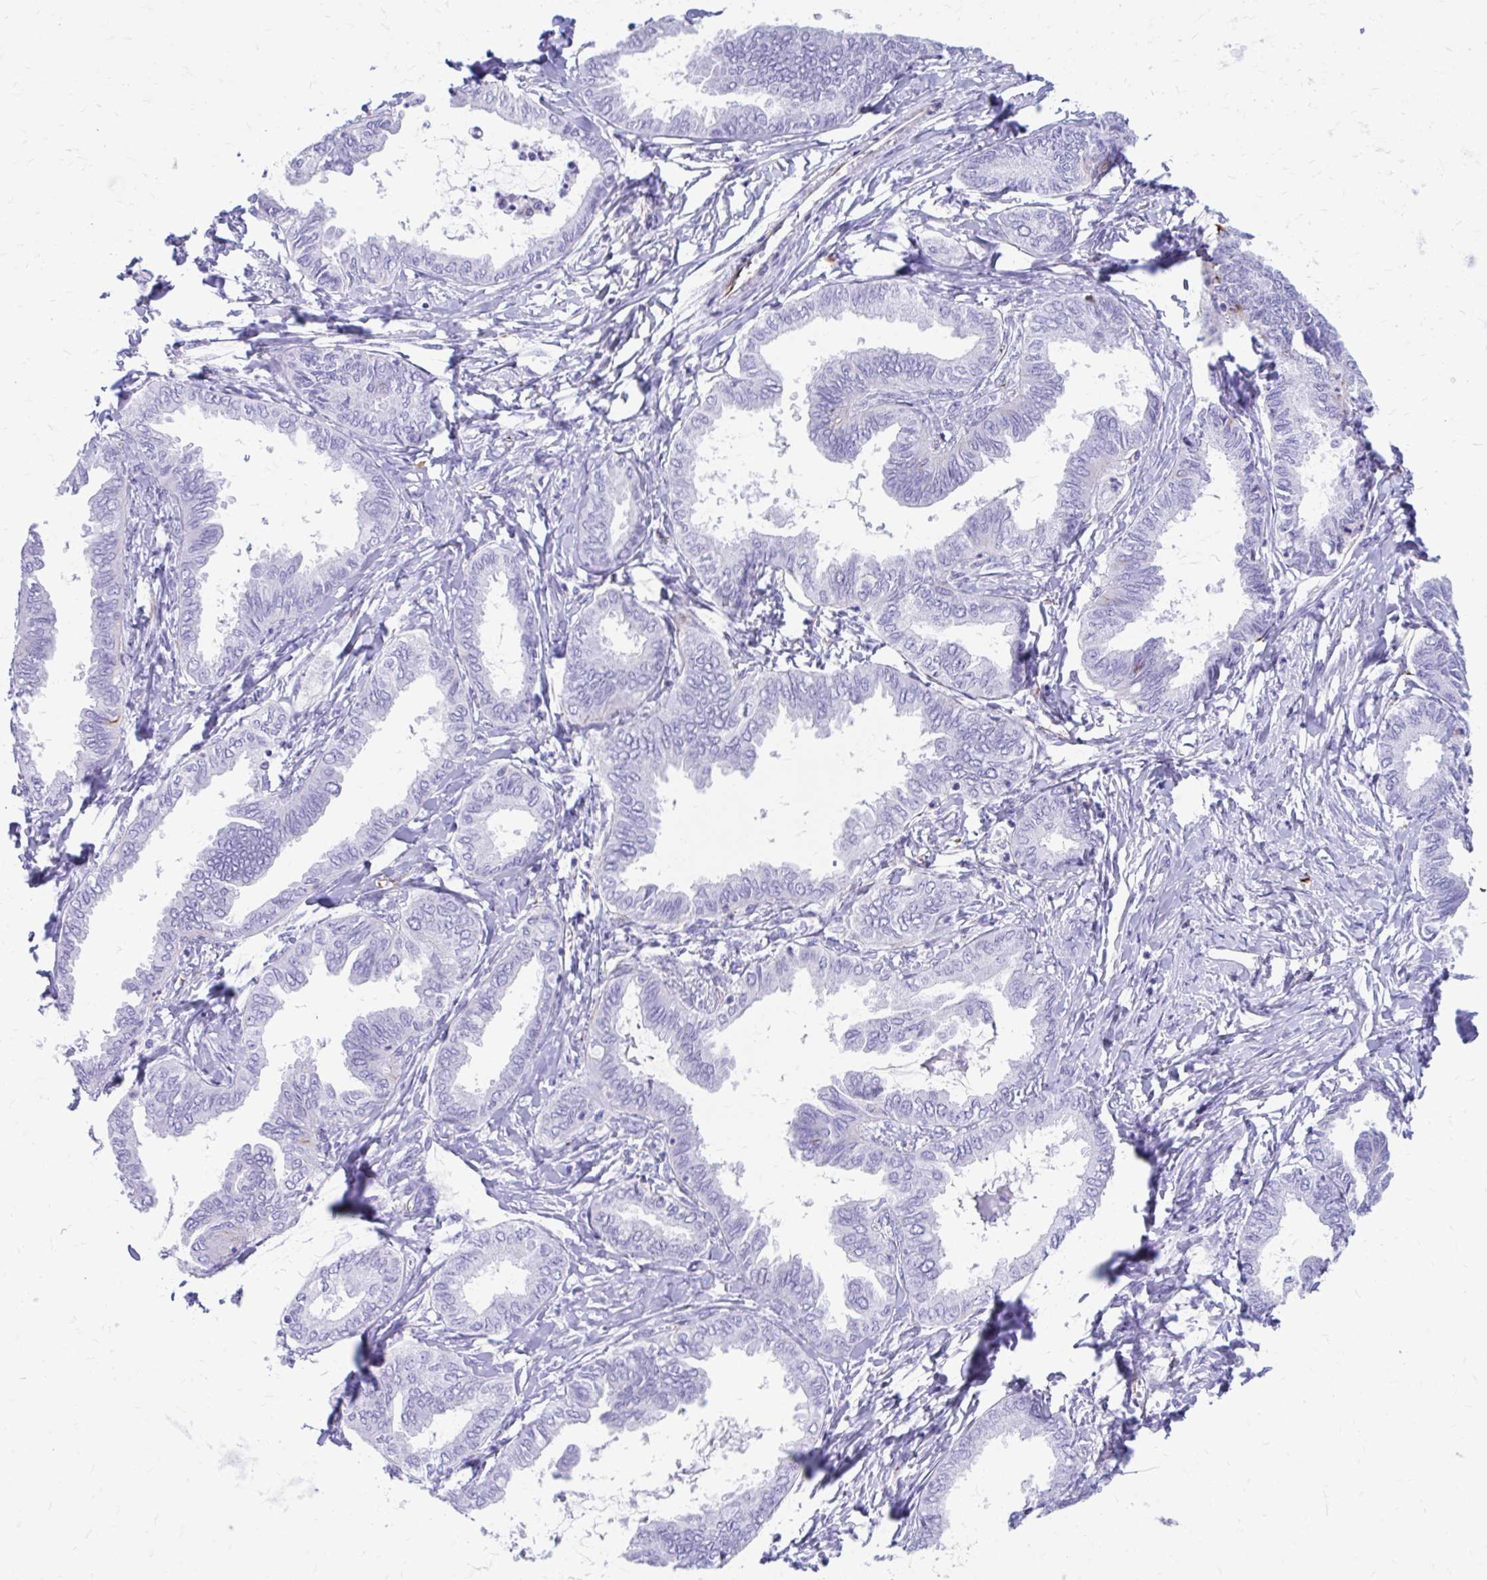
{"staining": {"intensity": "negative", "quantity": "none", "location": "none"}, "tissue": "ovarian cancer", "cell_type": "Tumor cells", "image_type": "cancer", "snomed": [{"axis": "morphology", "description": "Carcinoma, endometroid"}, {"axis": "topography", "description": "Ovary"}], "caption": "Tumor cells show no significant positivity in ovarian cancer.", "gene": "ZNF699", "patient": {"sex": "female", "age": 70}}